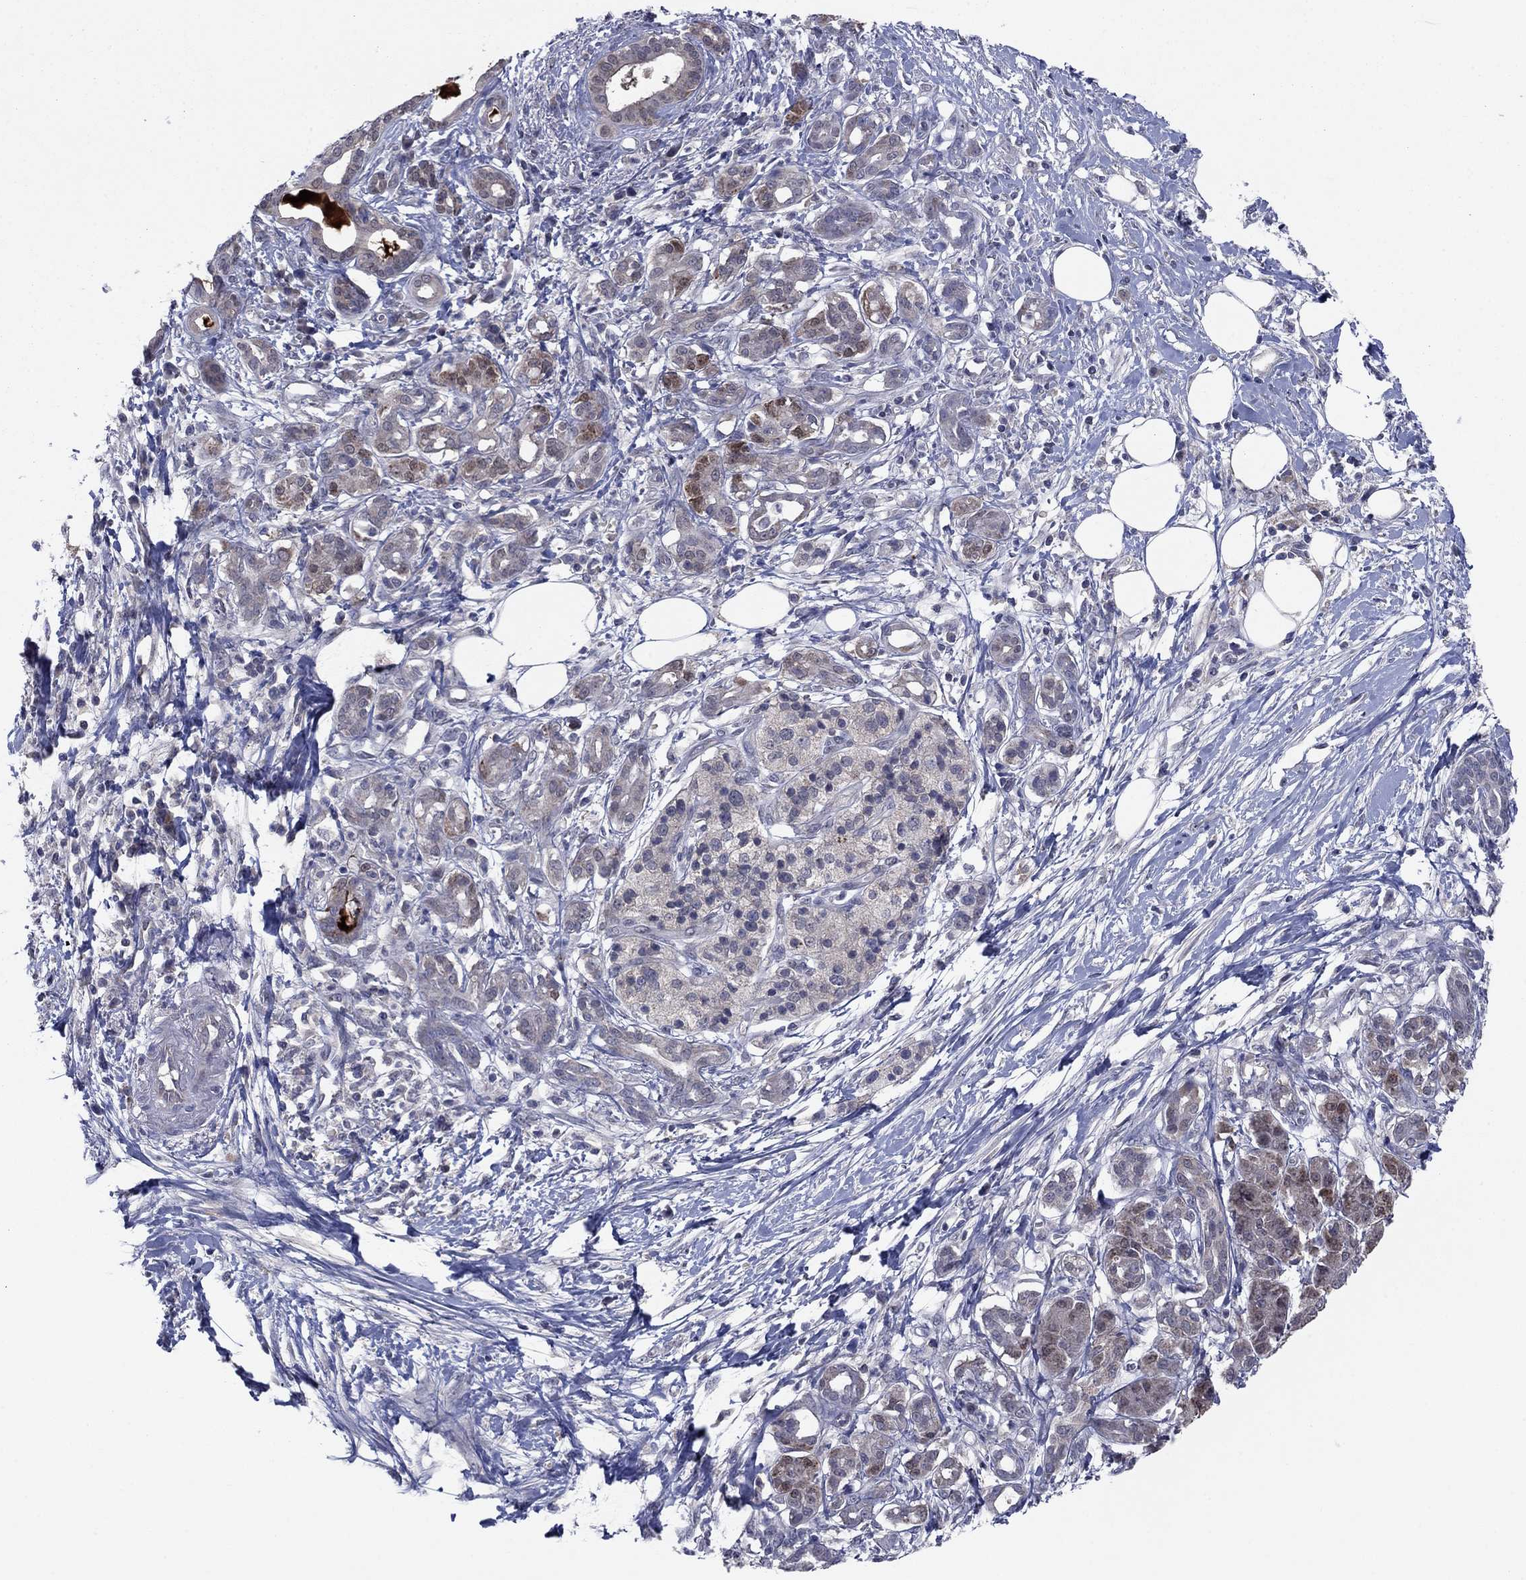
{"staining": {"intensity": "moderate", "quantity": "<25%", "location": "cytoplasmic/membranous"}, "tissue": "pancreatic cancer", "cell_type": "Tumor cells", "image_type": "cancer", "snomed": [{"axis": "morphology", "description": "Adenocarcinoma, NOS"}, {"axis": "topography", "description": "Pancreas"}], "caption": "Immunohistochemical staining of pancreatic cancer (adenocarcinoma) reveals moderate cytoplasmic/membranous protein expression in about <25% of tumor cells. (DAB = brown stain, brightfield microscopy at high magnification).", "gene": "GRHPR", "patient": {"sex": "male", "age": 72}}